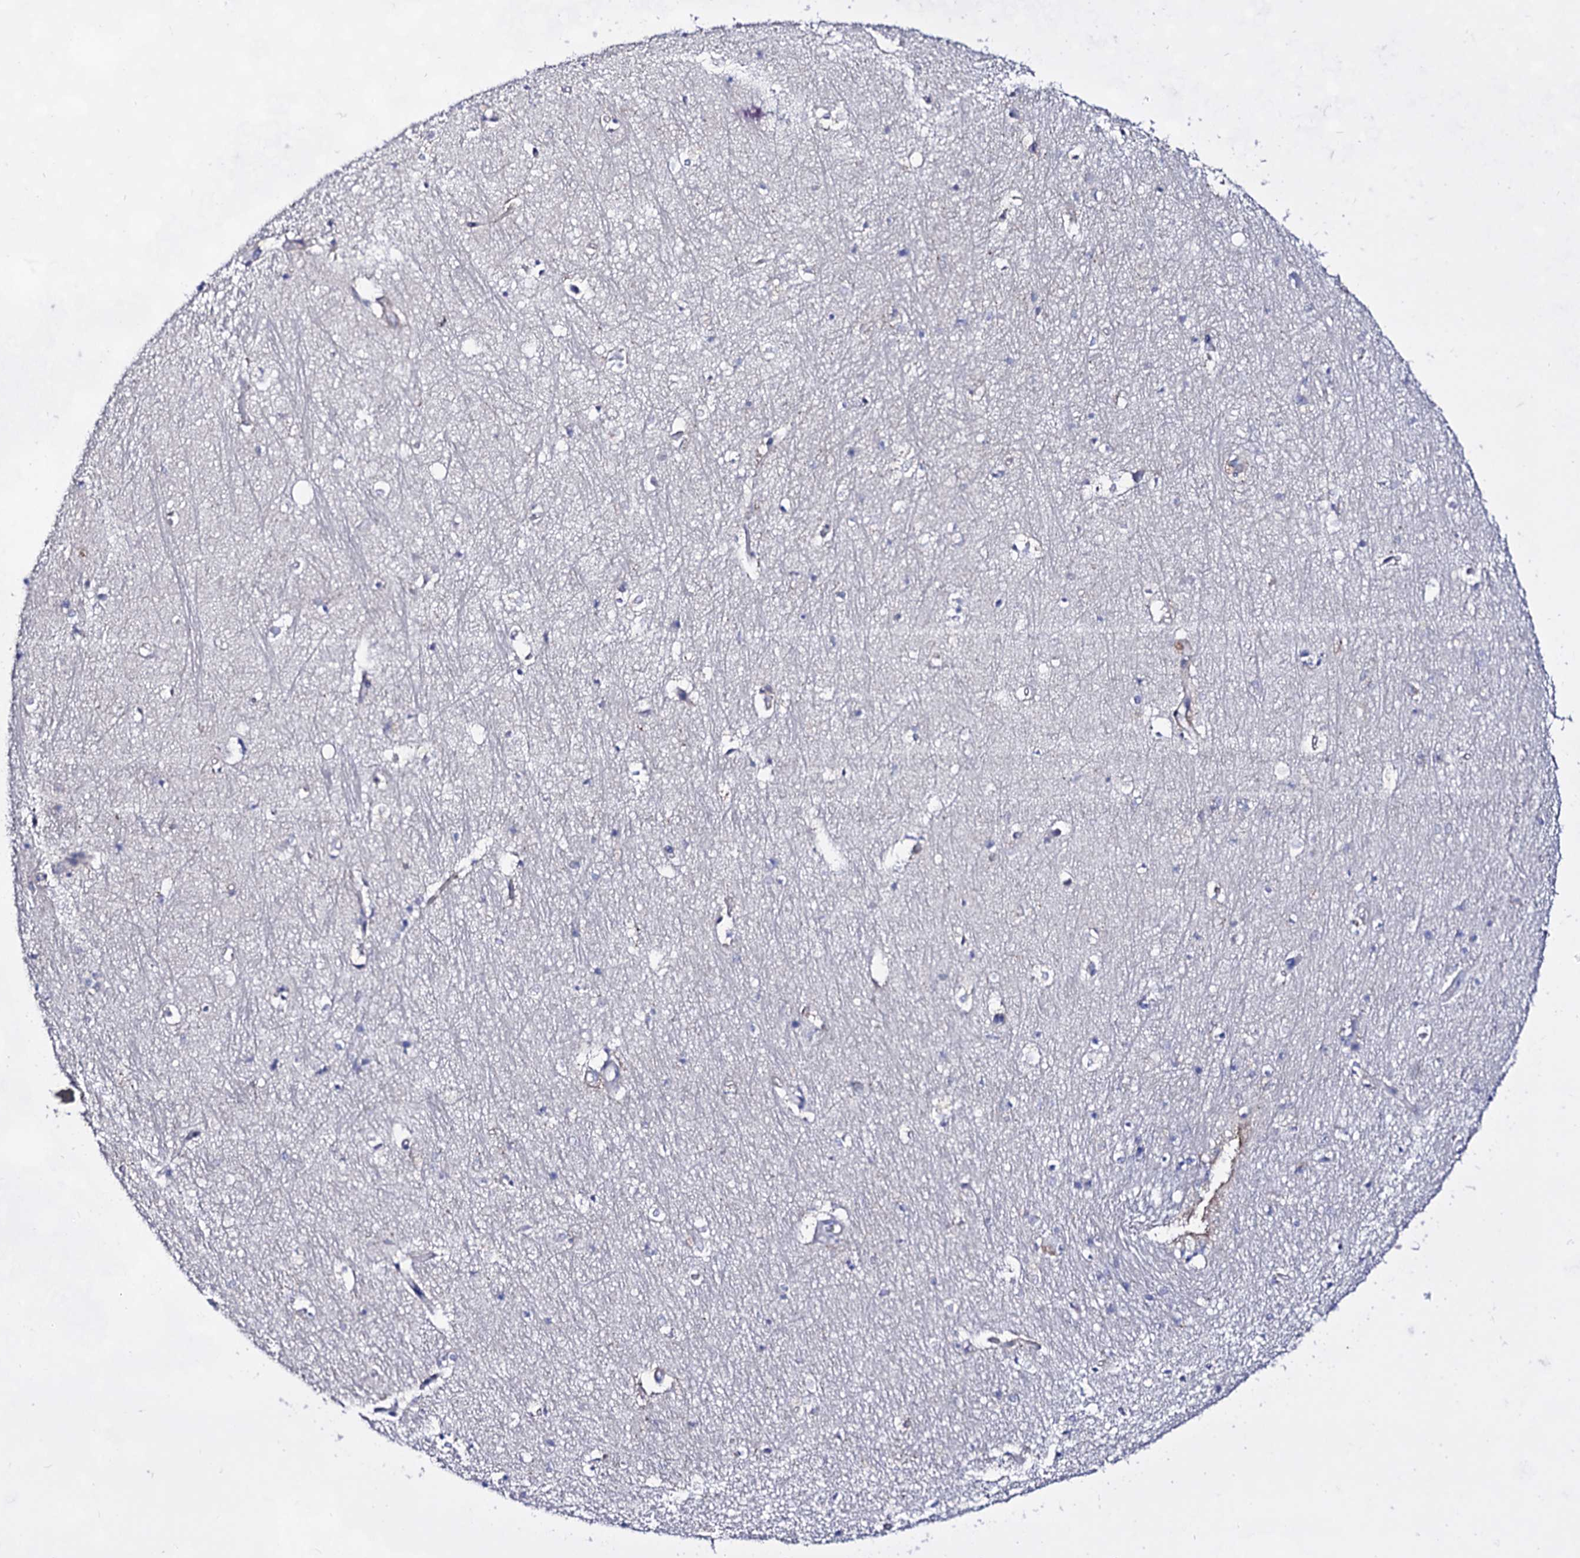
{"staining": {"intensity": "negative", "quantity": "none", "location": "none"}, "tissue": "hippocampus", "cell_type": "Glial cells", "image_type": "normal", "snomed": [{"axis": "morphology", "description": "Normal tissue, NOS"}, {"axis": "topography", "description": "Hippocampus"}], "caption": "An immunohistochemistry (IHC) photomicrograph of unremarkable hippocampus is shown. There is no staining in glial cells of hippocampus.", "gene": "PLIN1", "patient": {"sex": "female", "age": 64}}